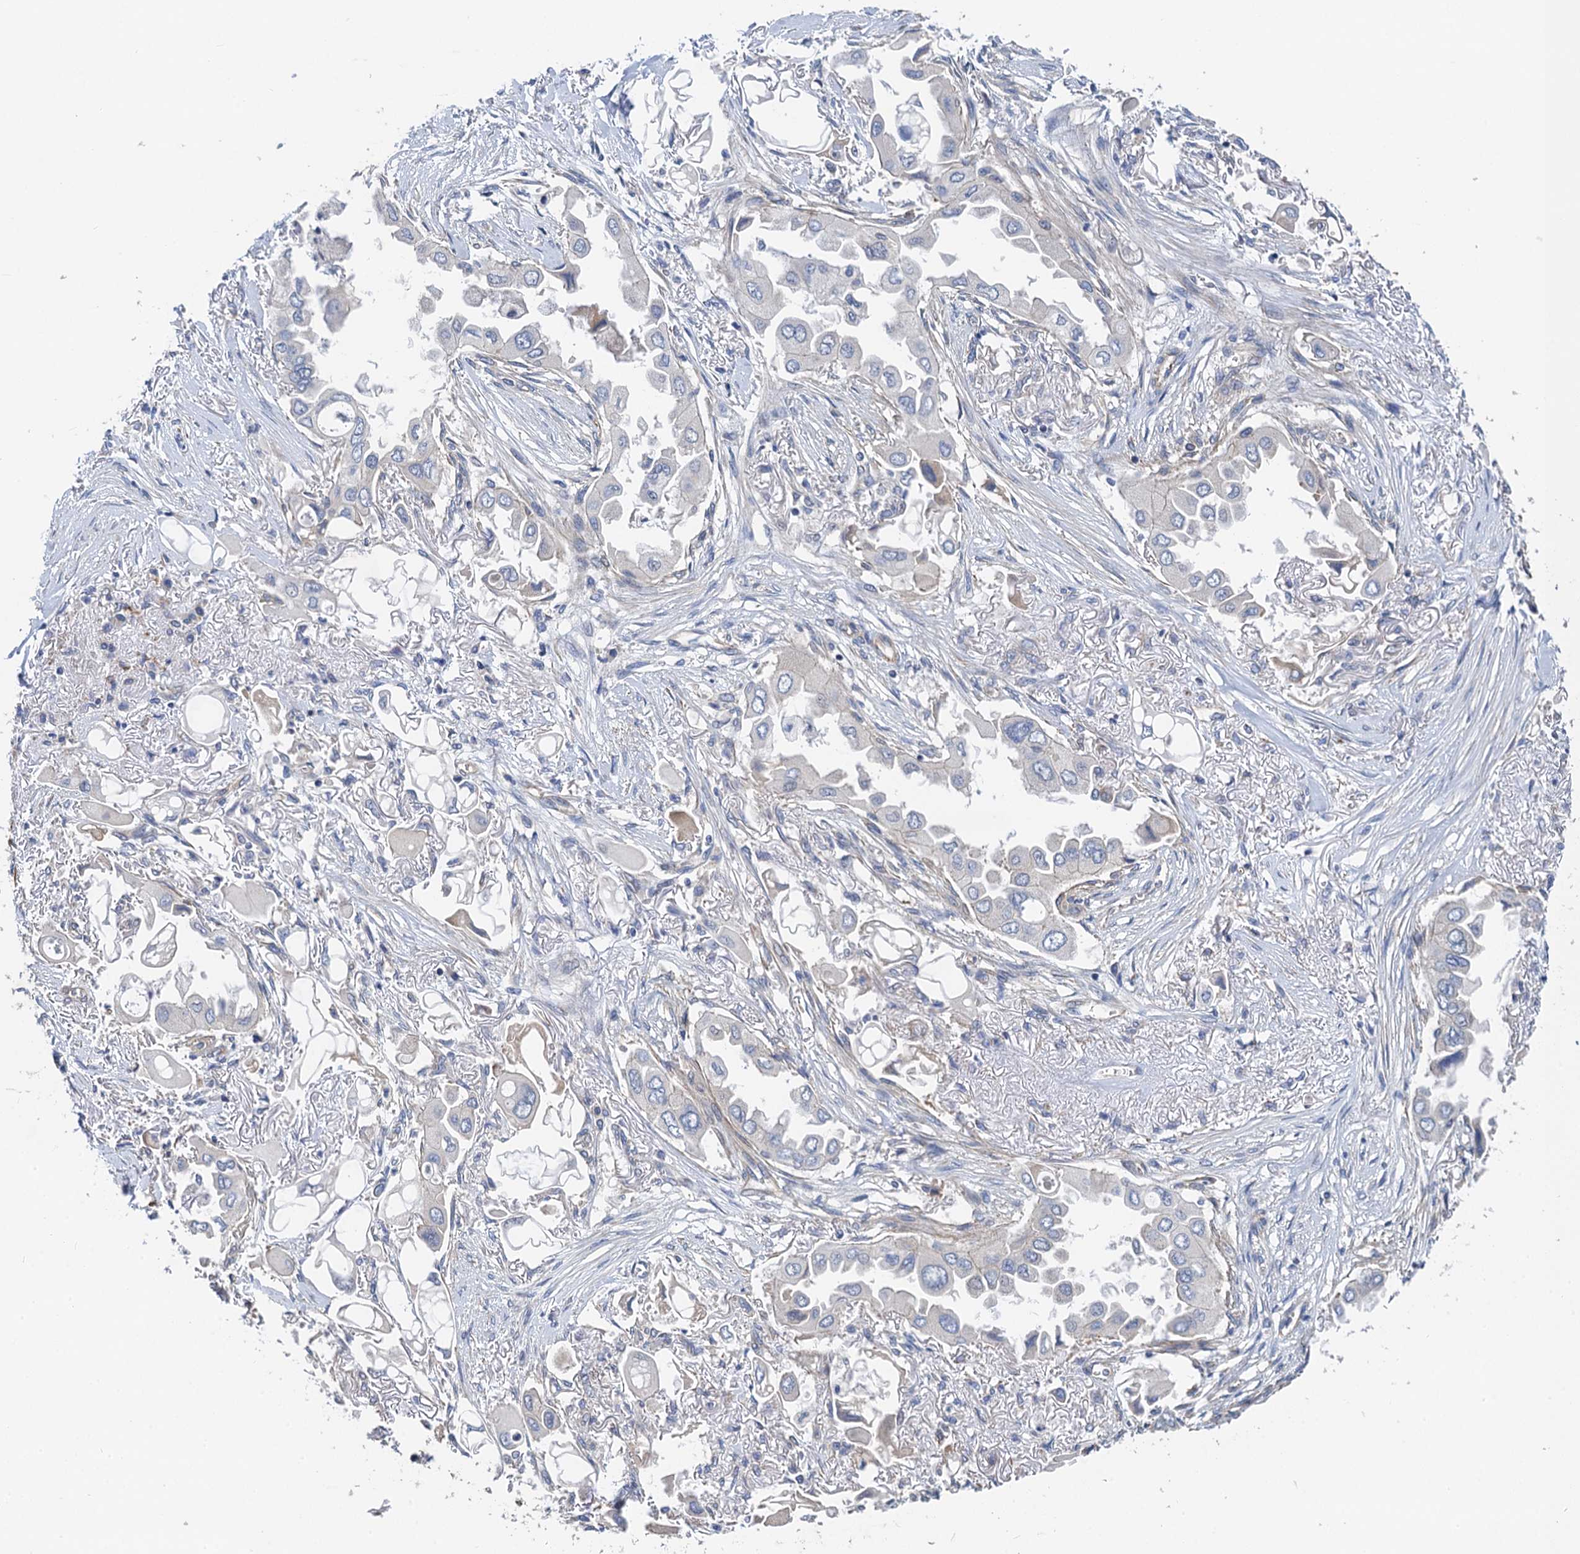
{"staining": {"intensity": "negative", "quantity": "none", "location": "none"}, "tissue": "lung cancer", "cell_type": "Tumor cells", "image_type": "cancer", "snomed": [{"axis": "morphology", "description": "Adenocarcinoma, NOS"}, {"axis": "topography", "description": "Lung"}], "caption": "The image shows no staining of tumor cells in adenocarcinoma (lung). (DAB (3,3'-diaminobenzidine) immunohistochemistry with hematoxylin counter stain).", "gene": "PJA2", "patient": {"sex": "female", "age": 76}}